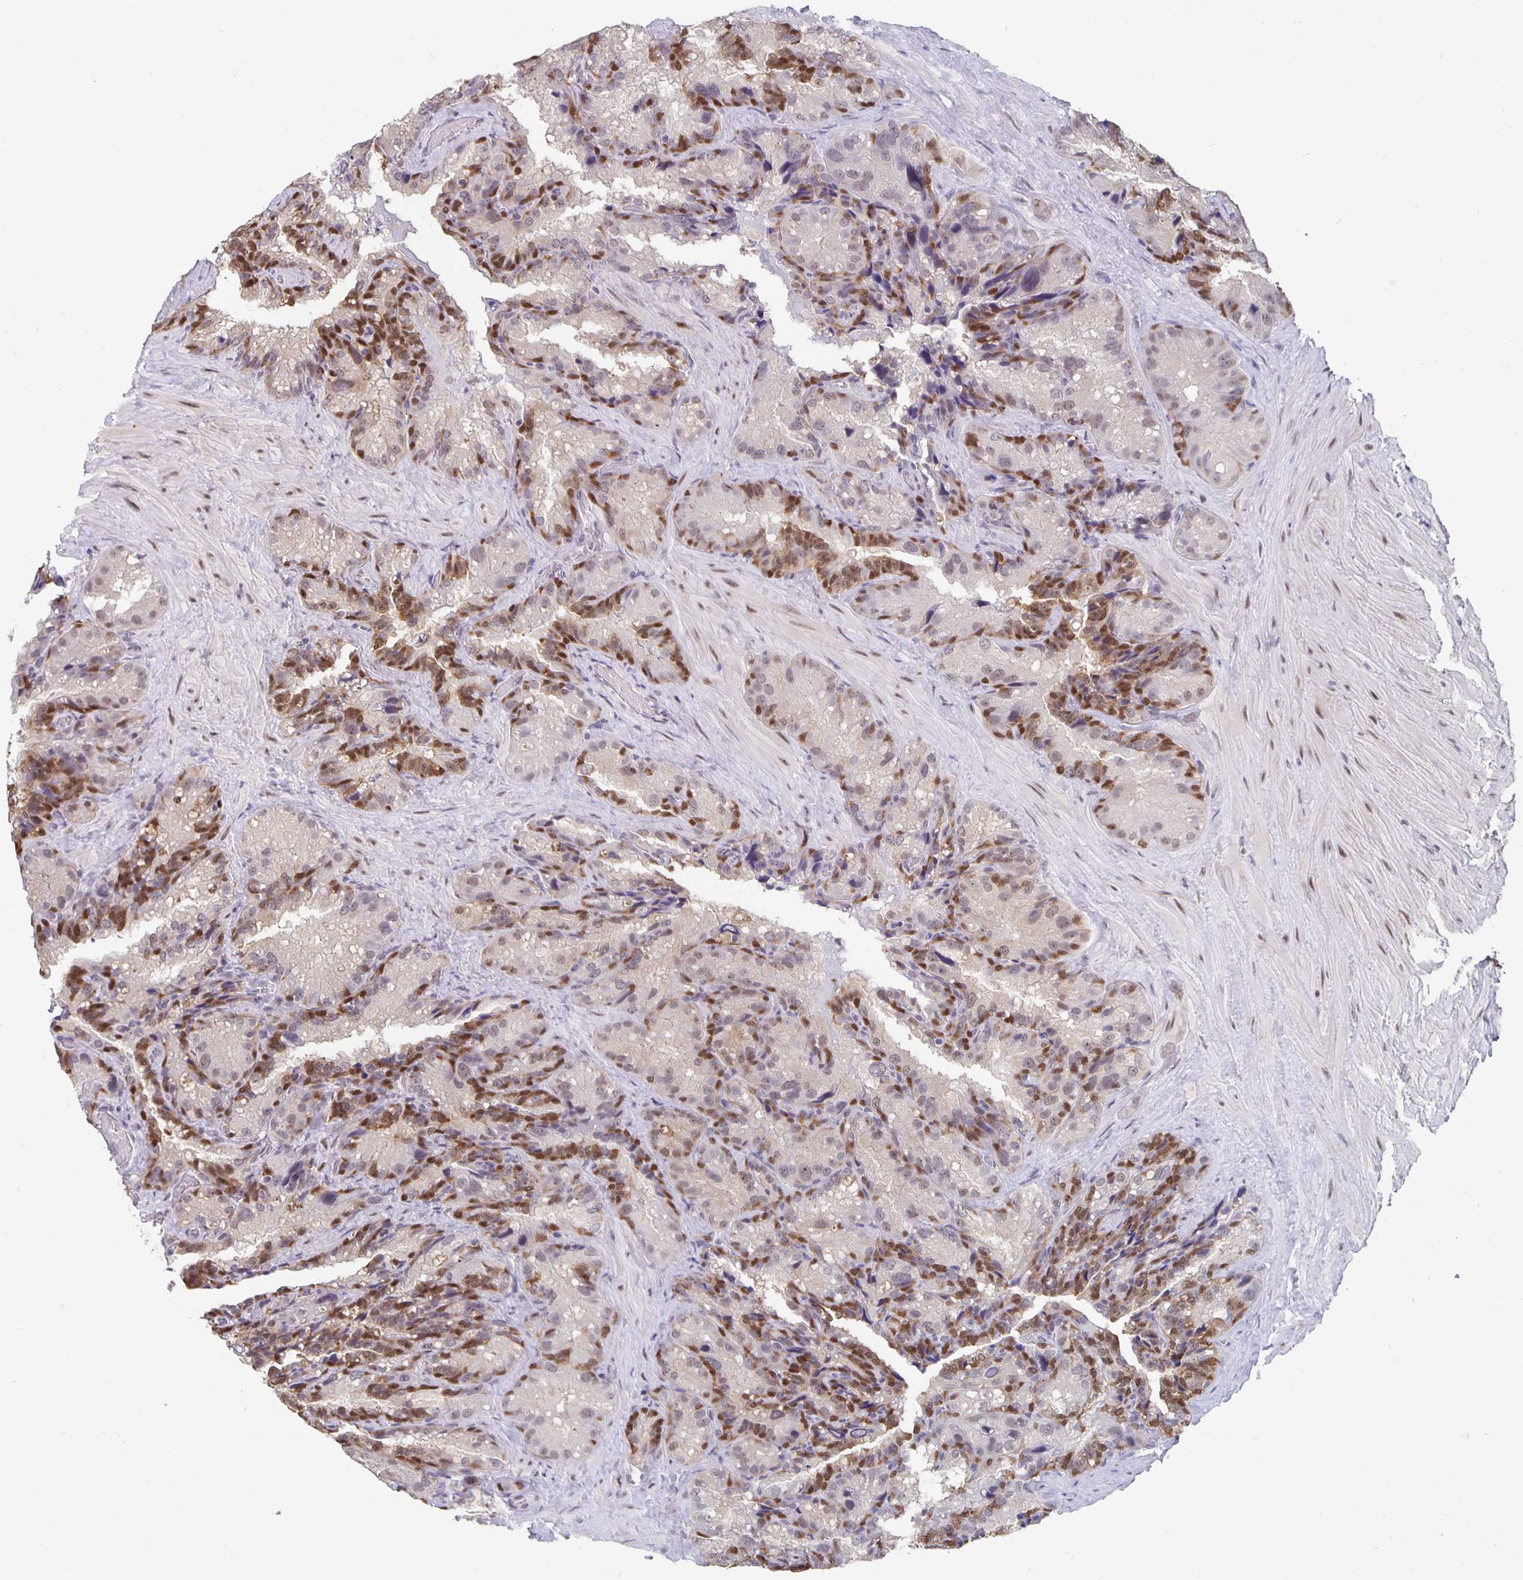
{"staining": {"intensity": "moderate", "quantity": "25%-75%", "location": "nuclear"}, "tissue": "seminal vesicle", "cell_type": "Glandular cells", "image_type": "normal", "snomed": [{"axis": "morphology", "description": "Normal tissue, NOS"}, {"axis": "topography", "description": "Seminal veicle"}], "caption": "Immunohistochemistry of normal human seminal vesicle exhibits medium levels of moderate nuclear positivity in about 25%-75% of glandular cells. (Brightfield microscopy of DAB IHC at high magnification).", "gene": "ZNF691", "patient": {"sex": "male", "age": 60}}